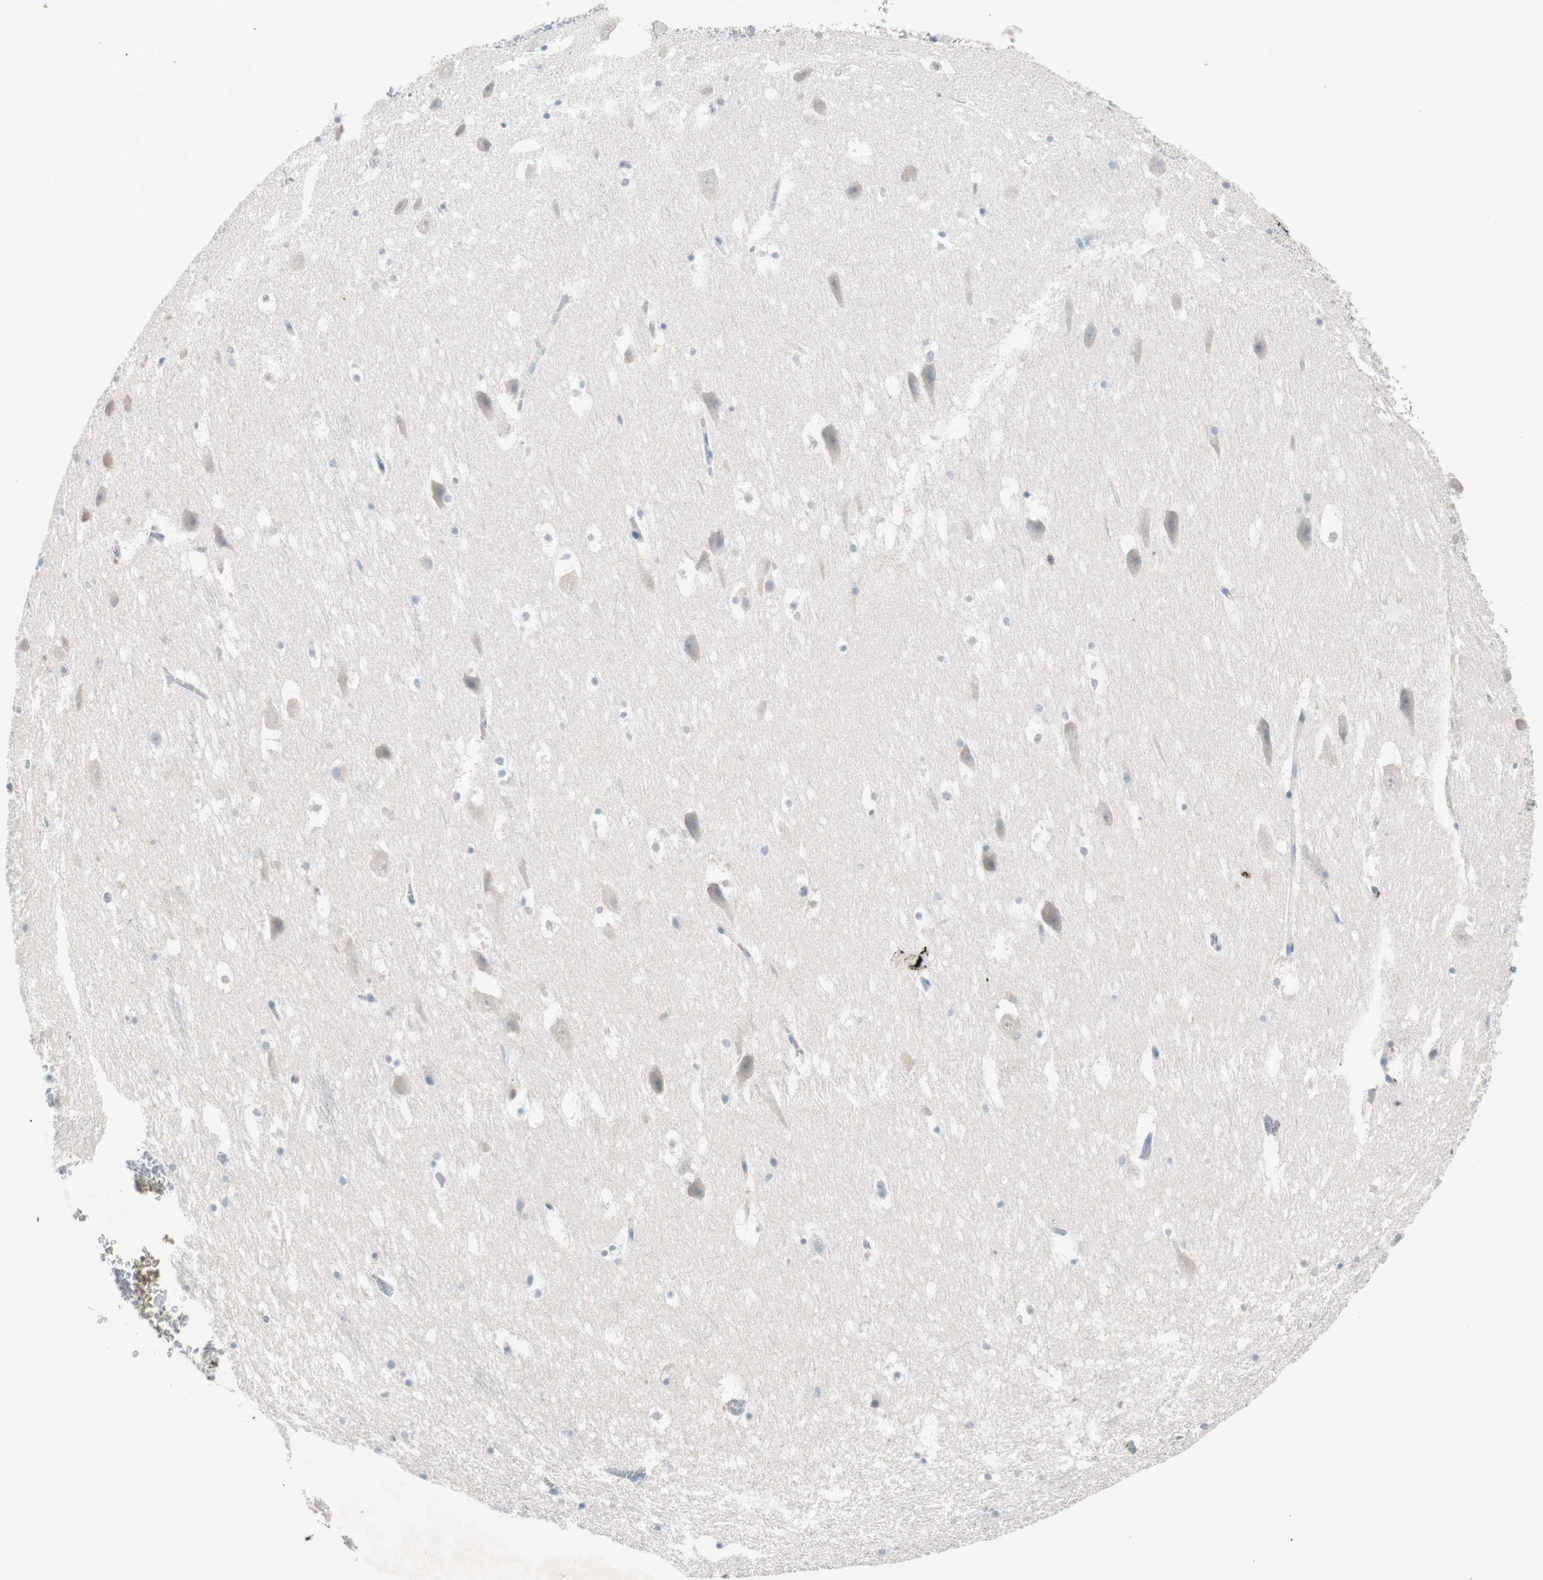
{"staining": {"intensity": "negative", "quantity": "none", "location": "none"}, "tissue": "hippocampus", "cell_type": "Glial cells", "image_type": "normal", "snomed": [{"axis": "morphology", "description": "Normal tissue, NOS"}, {"axis": "topography", "description": "Hippocampus"}], "caption": "A high-resolution image shows immunohistochemistry (IHC) staining of benign hippocampus, which displays no significant positivity in glial cells. Brightfield microscopy of immunohistochemistry stained with DAB (3,3'-diaminobenzidine) (brown) and hematoxylin (blue), captured at high magnification.", "gene": "KHK", "patient": {"sex": "male", "age": 45}}